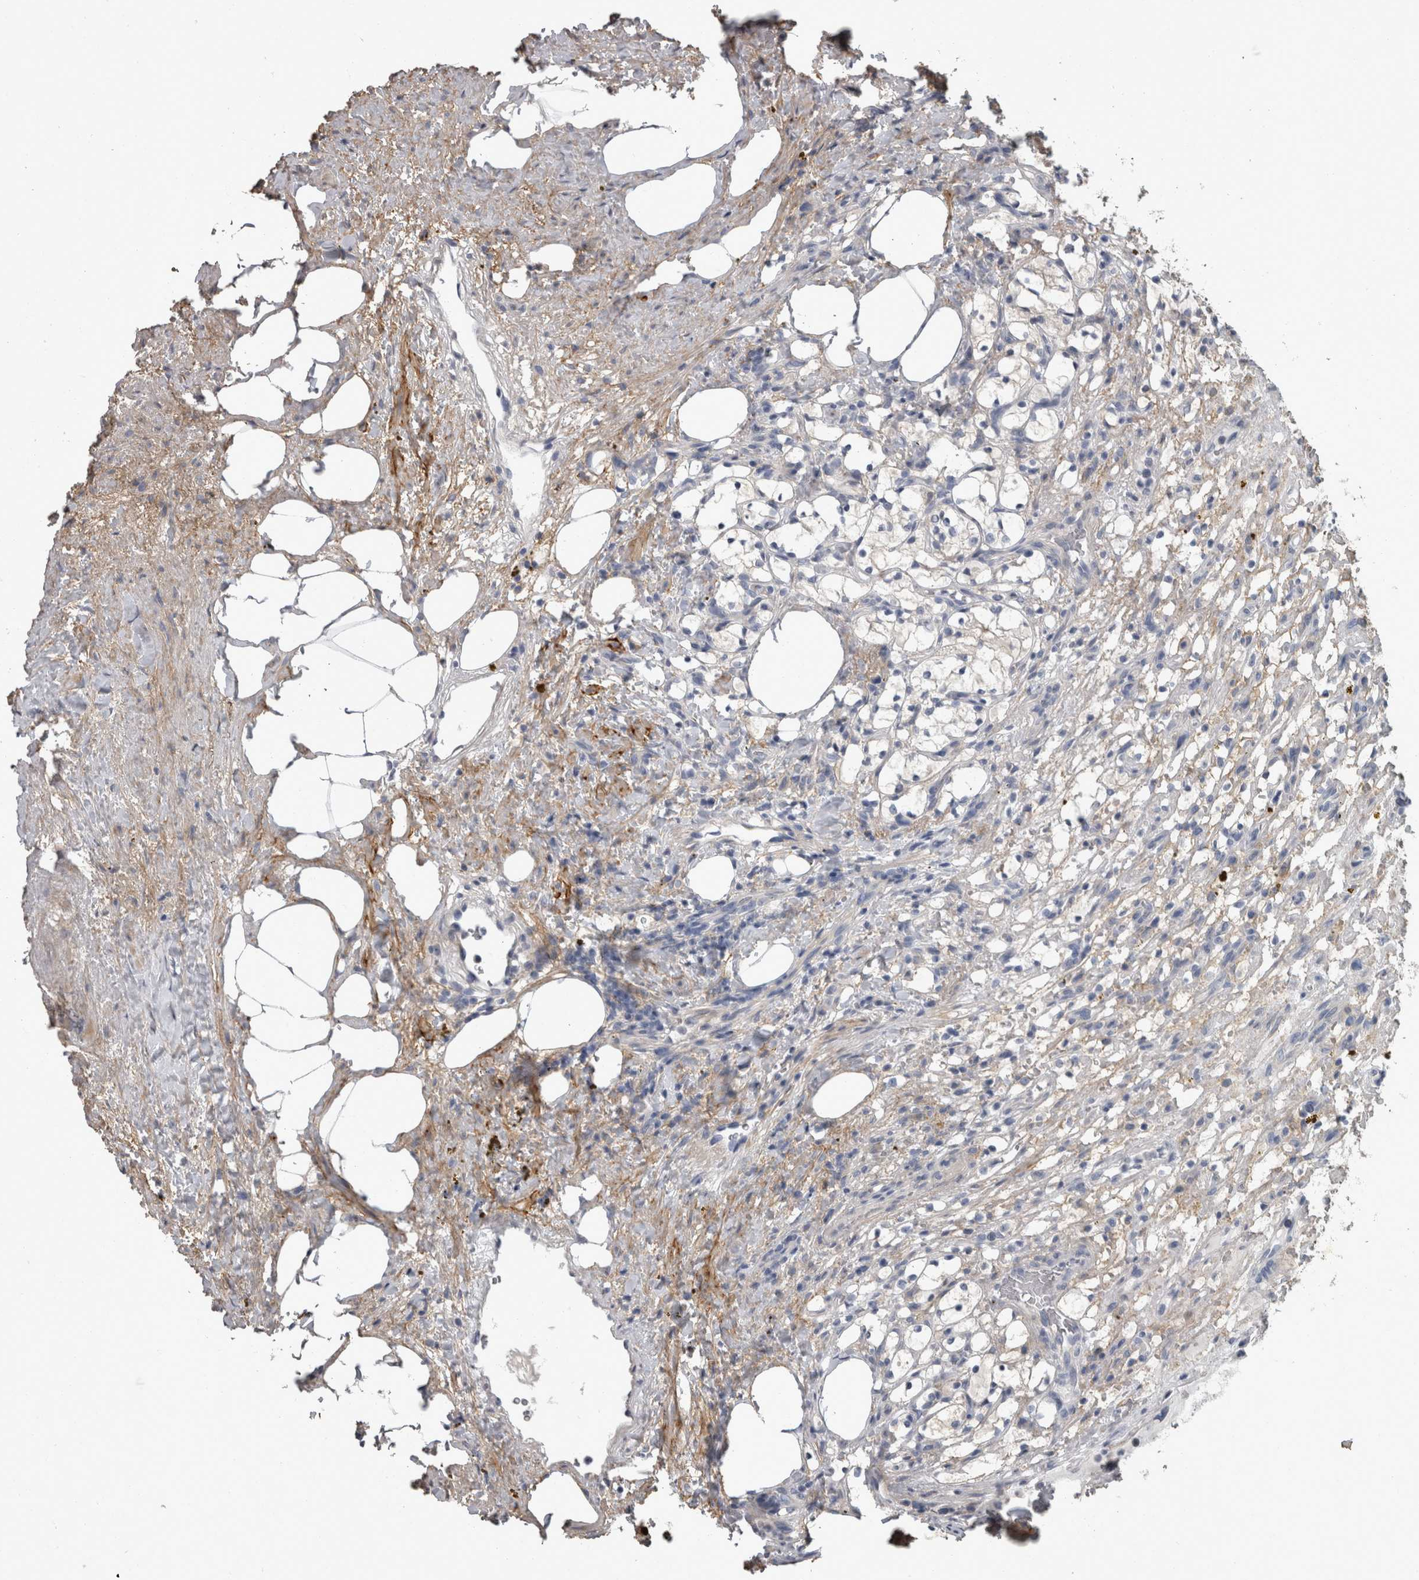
{"staining": {"intensity": "negative", "quantity": "none", "location": "none"}, "tissue": "renal cancer", "cell_type": "Tumor cells", "image_type": "cancer", "snomed": [{"axis": "morphology", "description": "Adenocarcinoma, NOS"}, {"axis": "topography", "description": "Kidney"}], "caption": "There is no significant expression in tumor cells of renal adenocarcinoma.", "gene": "EFEMP2", "patient": {"sex": "female", "age": 69}}